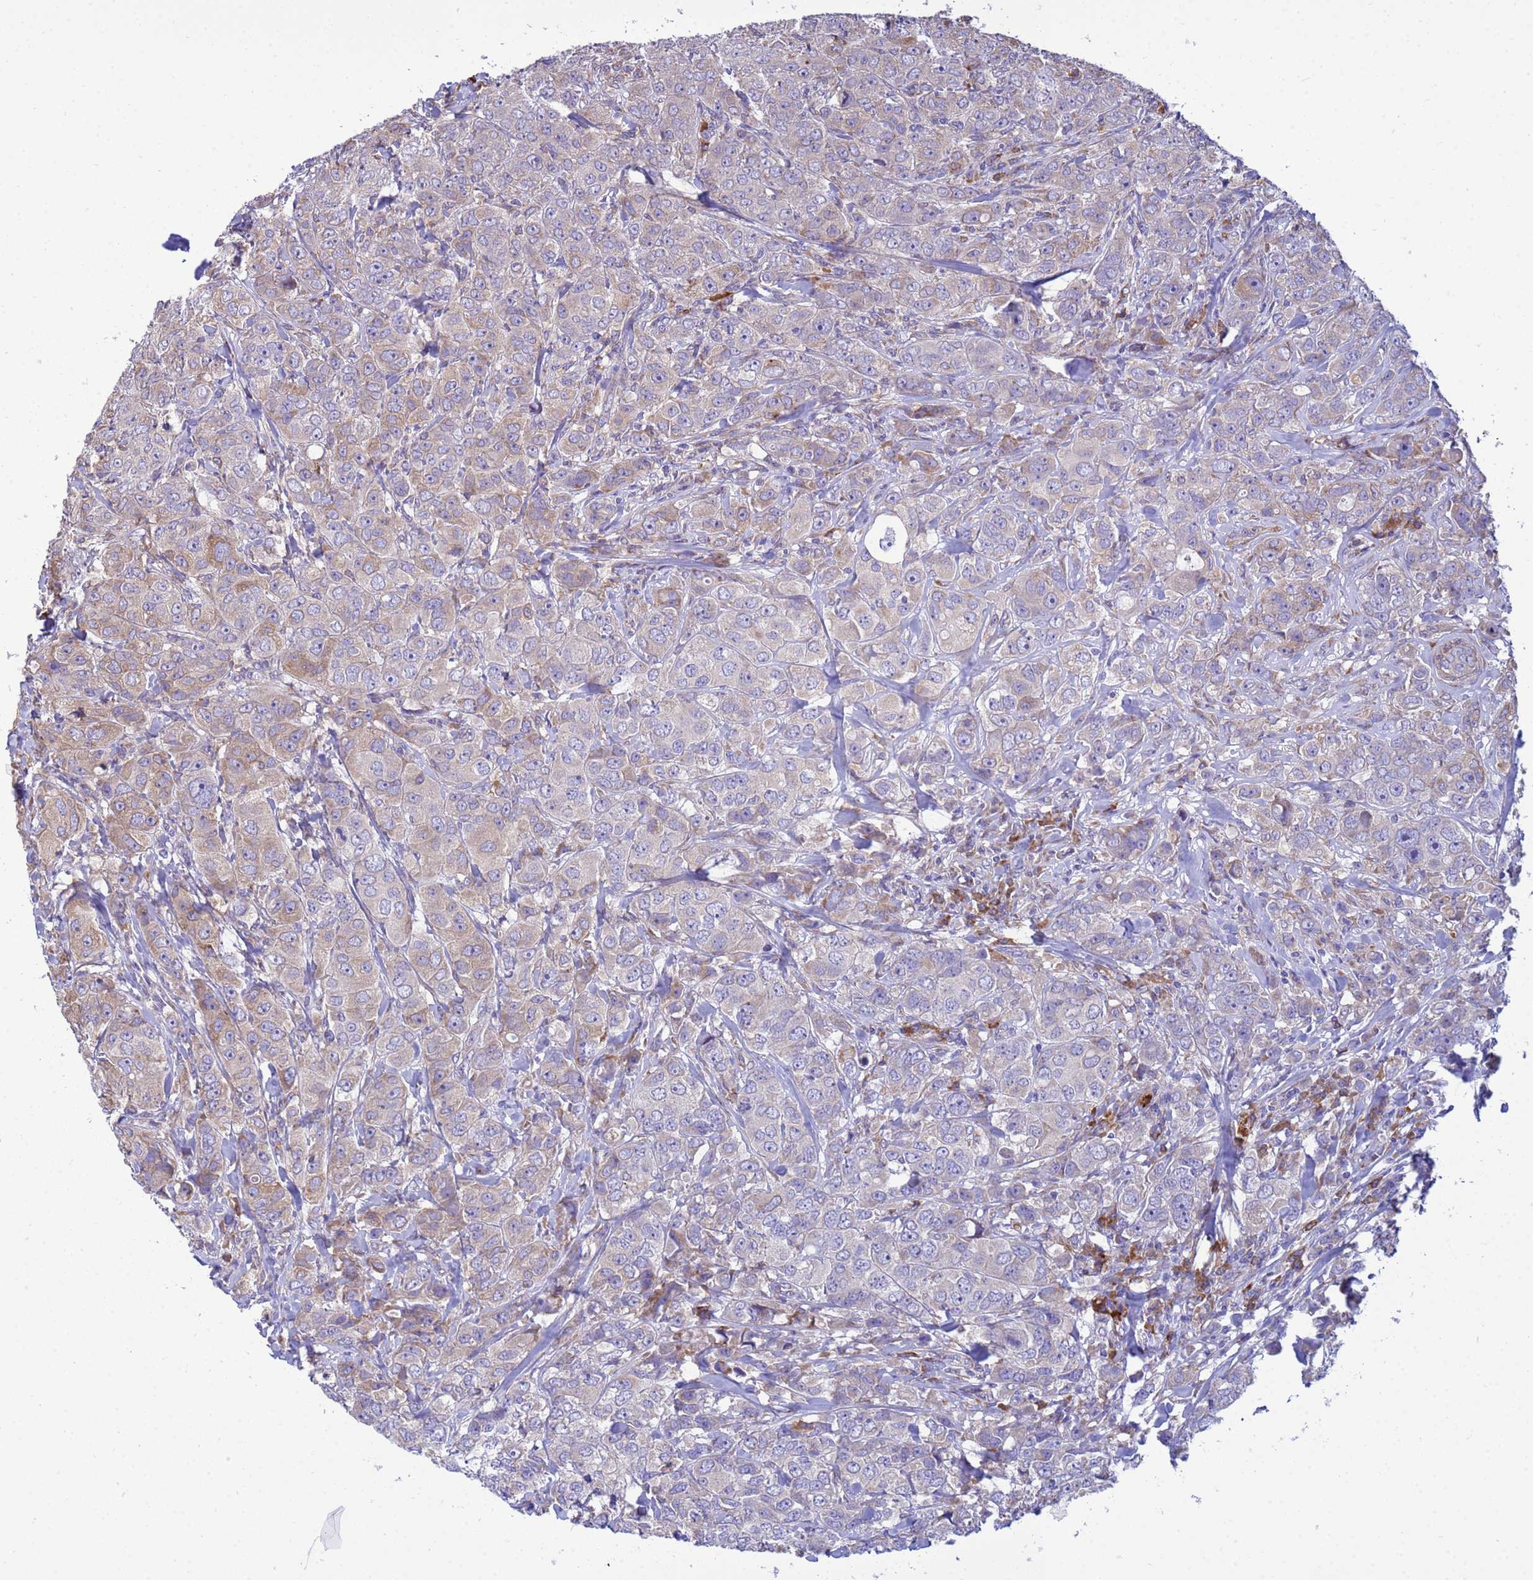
{"staining": {"intensity": "weak", "quantity": "<25%", "location": "cytoplasmic/membranous"}, "tissue": "breast cancer", "cell_type": "Tumor cells", "image_type": "cancer", "snomed": [{"axis": "morphology", "description": "Duct carcinoma"}, {"axis": "topography", "description": "Breast"}], "caption": "This is an immunohistochemistry (IHC) histopathology image of human breast intraductal carcinoma. There is no staining in tumor cells.", "gene": "THAP5", "patient": {"sex": "female", "age": 43}}